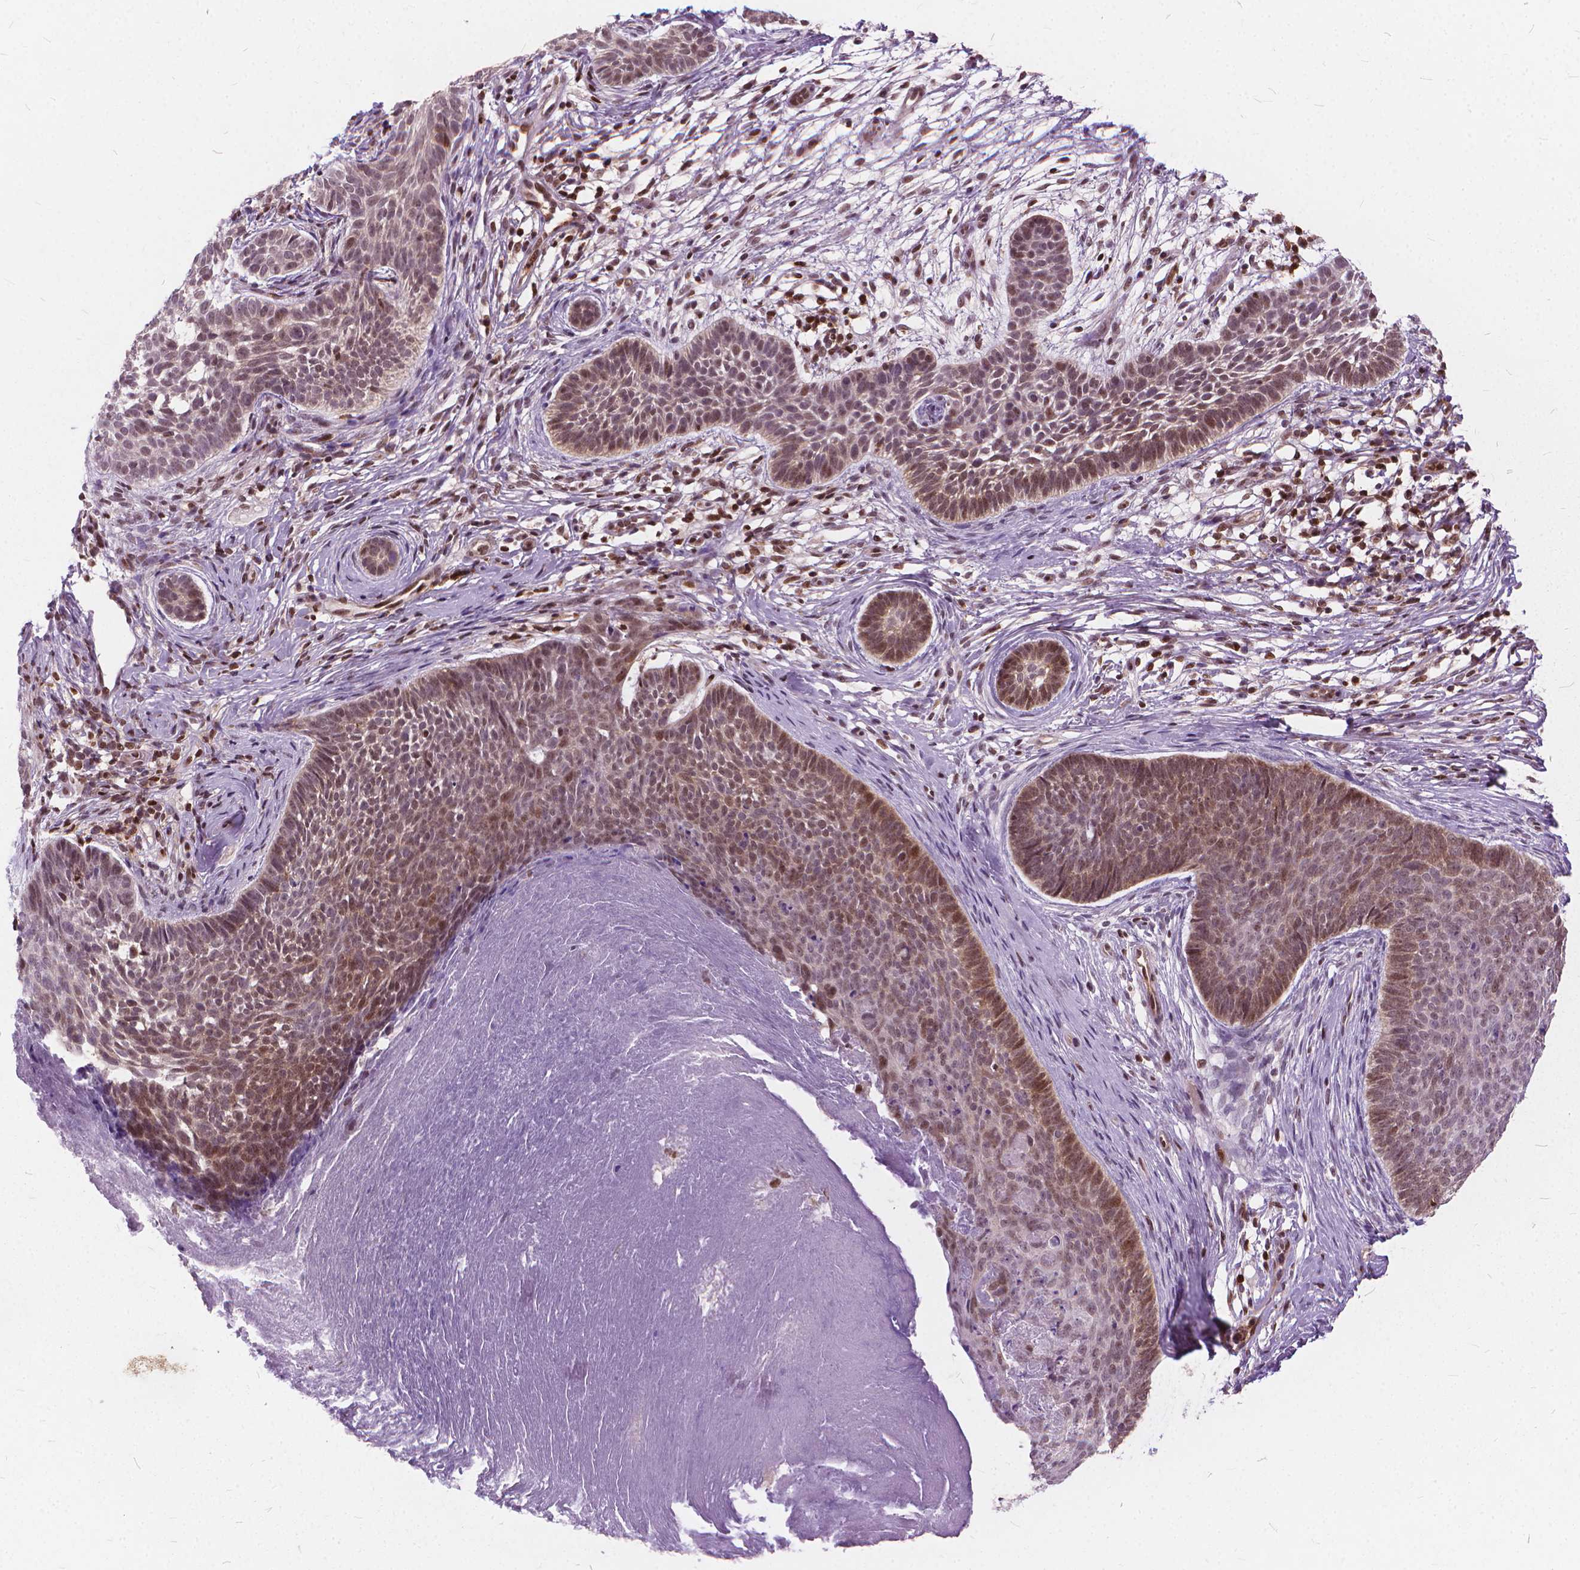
{"staining": {"intensity": "moderate", "quantity": ">75%", "location": "nuclear"}, "tissue": "skin cancer", "cell_type": "Tumor cells", "image_type": "cancer", "snomed": [{"axis": "morphology", "description": "Basal cell carcinoma"}, {"axis": "topography", "description": "Skin"}], "caption": "This is a photomicrograph of IHC staining of skin cancer (basal cell carcinoma), which shows moderate positivity in the nuclear of tumor cells.", "gene": "STAT5B", "patient": {"sex": "male", "age": 85}}